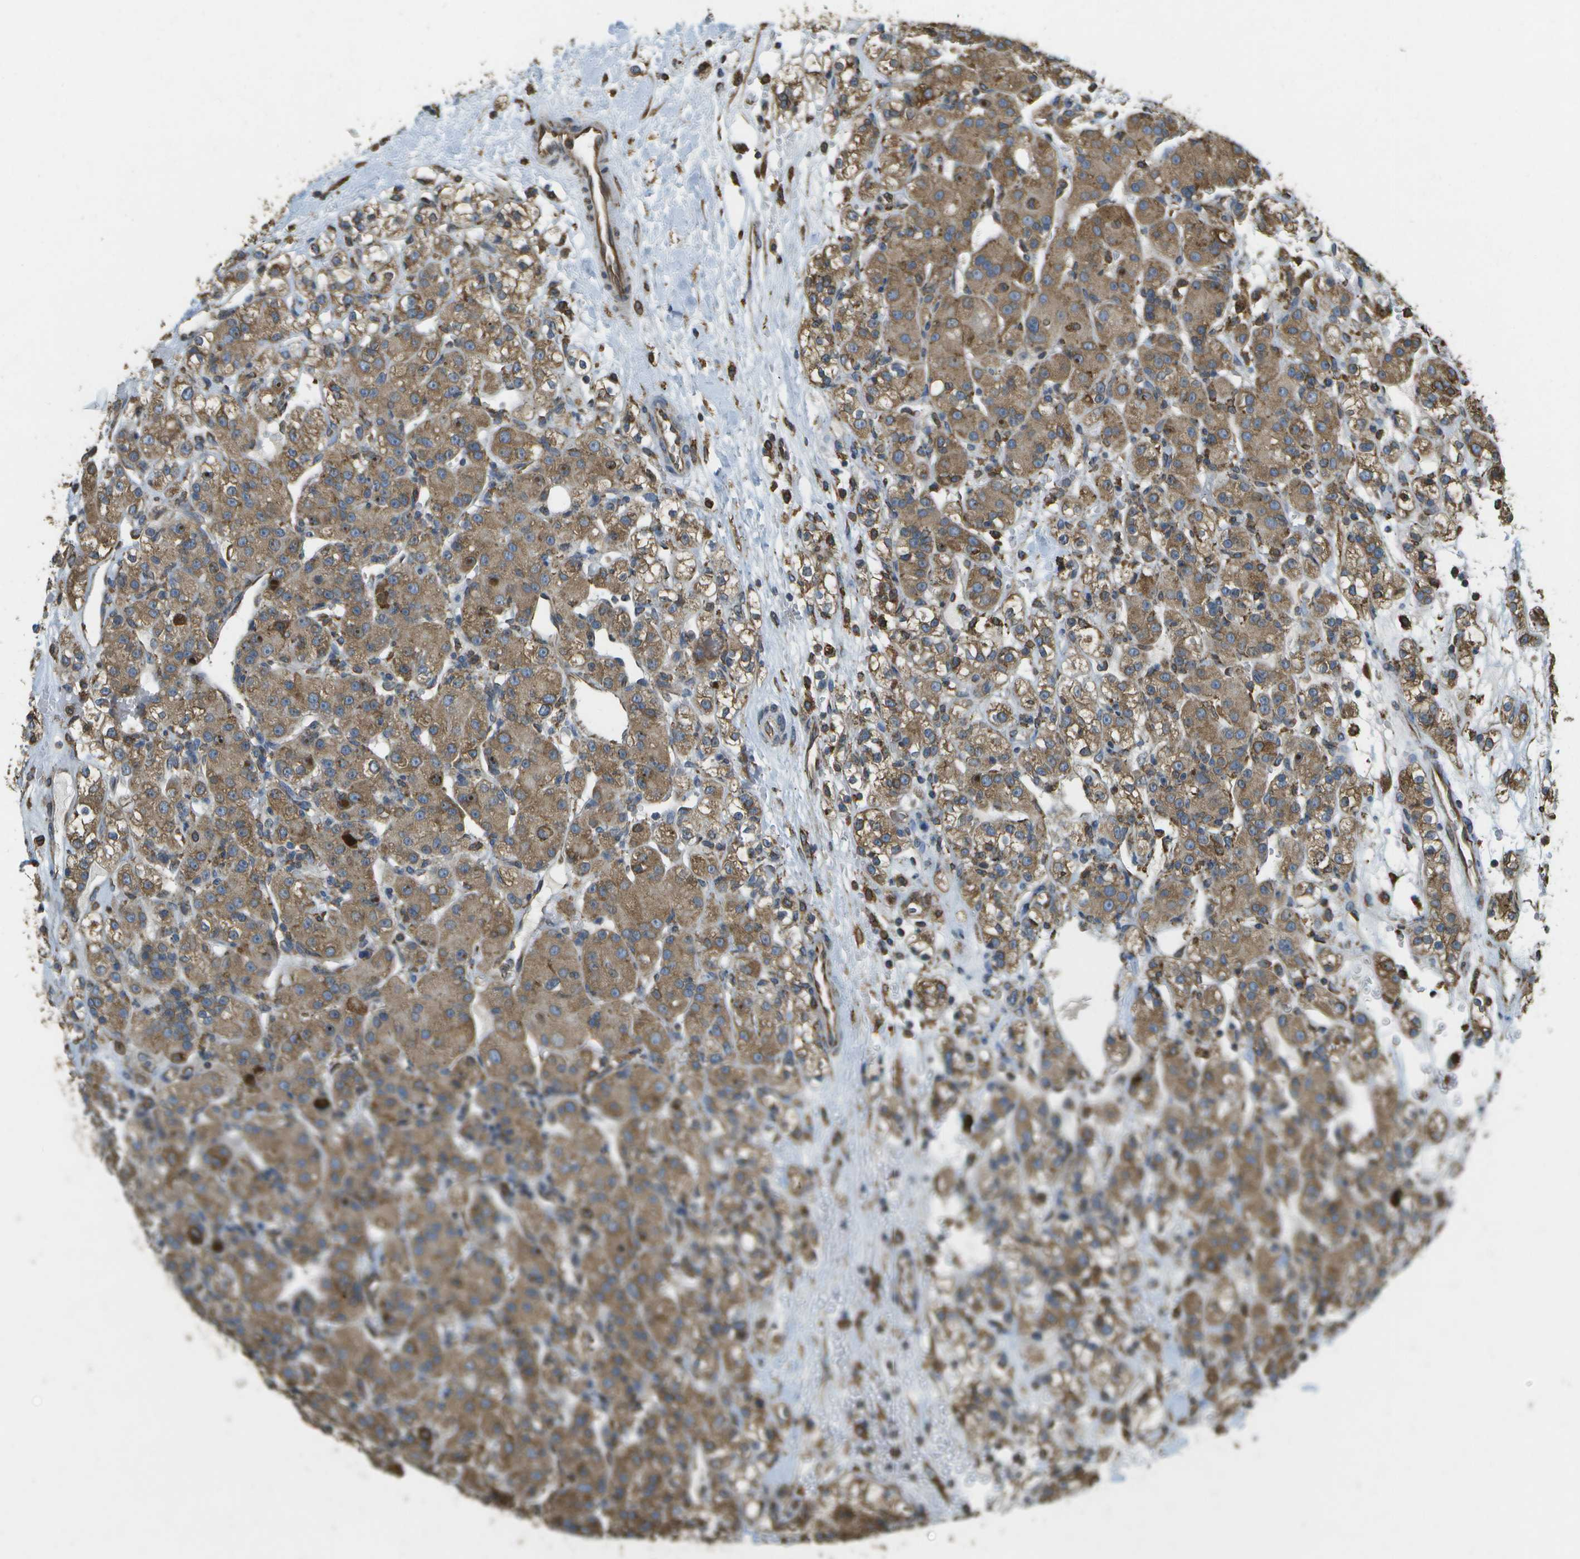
{"staining": {"intensity": "moderate", "quantity": ">75%", "location": "cytoplasmic/membranous"}, "tissue": "renal cancer", "cell_type": "Tumor cells", "image_type": "cancer", "snomed": [{"axis": "morphology", "description": "Normal tissue, NOS"}, {"axis": "morphology", "description": "Adenocarcinoma, NOS"}, {"axis": "topography", "description": "Kidney"}], "caption": "This micrograph exhibits renal cancer (adenocarcinoma) stained with immunohistochemistry to label a protein in brown. The cytoplasmic/membranous of tumor cells show moderate positivity for the protein. Nuclei are counter-stained blue.", "gene": "PDIA4", "patient": {"sex": "male", "age": 61}}